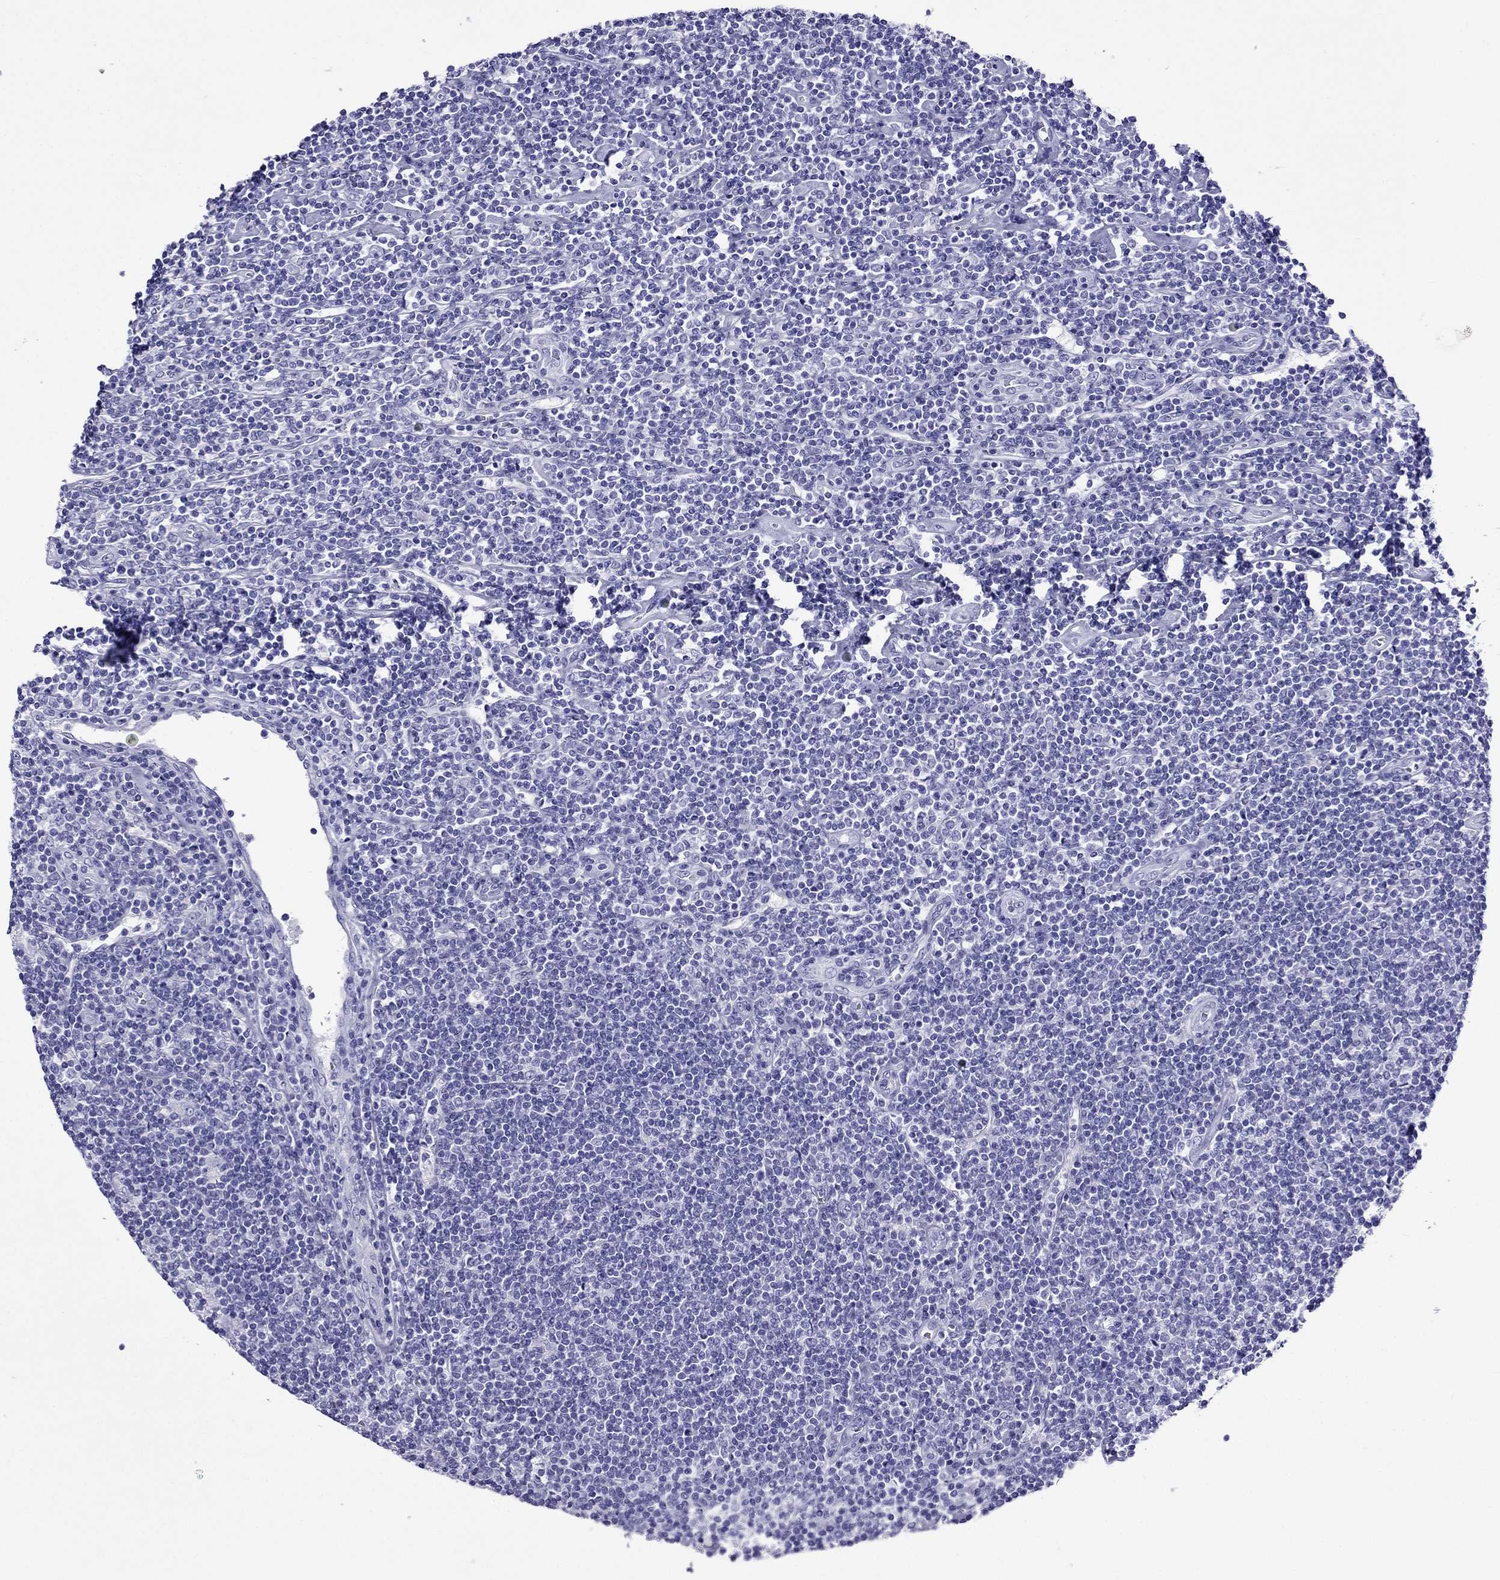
{"staining": {"intensity": "negative", "quantity": "none", "location": "none"}, "tissue": "lymphoma", "cell_type": "Tumor cells", "image_type": "cancer", "snomed": [{"axis": "morphology", "description": "Hodgkin's disease, NOS"}, {"axis": "topography", "description": "Lymph node"}], "caption": "Immunohistochemistry (IHC) histopathology image of neoplastic tissue: Hodgkin's disease stained with DAB (3,3'-diaminobenzidine) reveals no significant protein staining in tumor cells. (DAB (3,3'-diaminobenzidine) immunohistochemistry (IHC) visualized using brightfield microscopy, high magnification).", "gene": "ARR3", "patient": {"sex": "male", "age": 40}}